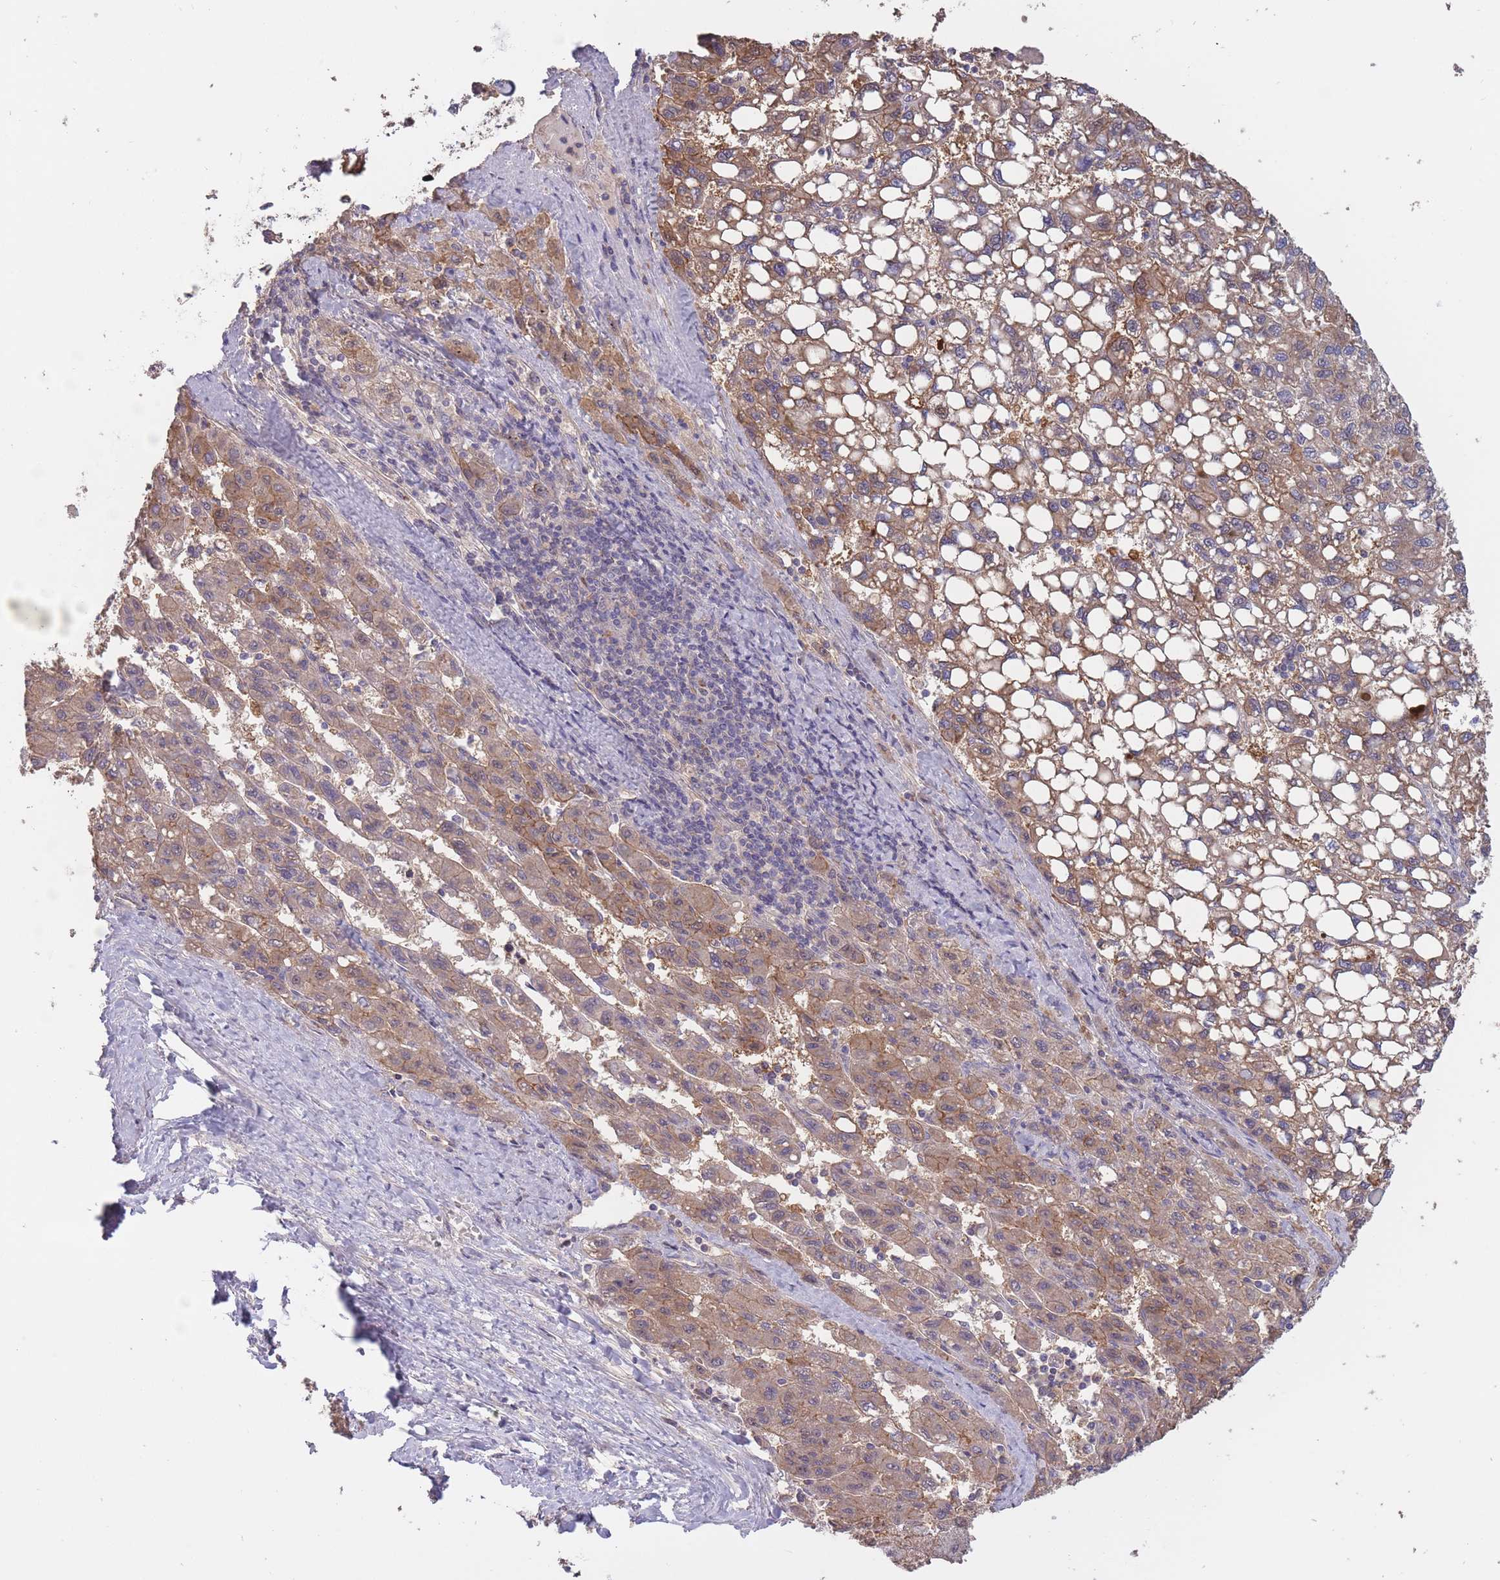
{"staining": {"intensity": "weak", "quantity": "25%-75%", "location": "cytoplasmic/membranous"}, "tissue": "liver cancer", "cell_type": "Tumor cells", "image_type": "cancer", "snomed": [{"axis": "morphology", "description": "Carcinoma, Hepatocellular, NOS"}, {"axis": "topography", "description": "Liver"}], "caption": "Hepatocellular carcinoma (liver) stained for a protein displays weak cytoplasmic/membranous positivity in tumor cells.", "gene": "KIAA1755", "patient": {"sex": "female", "age": 82}}